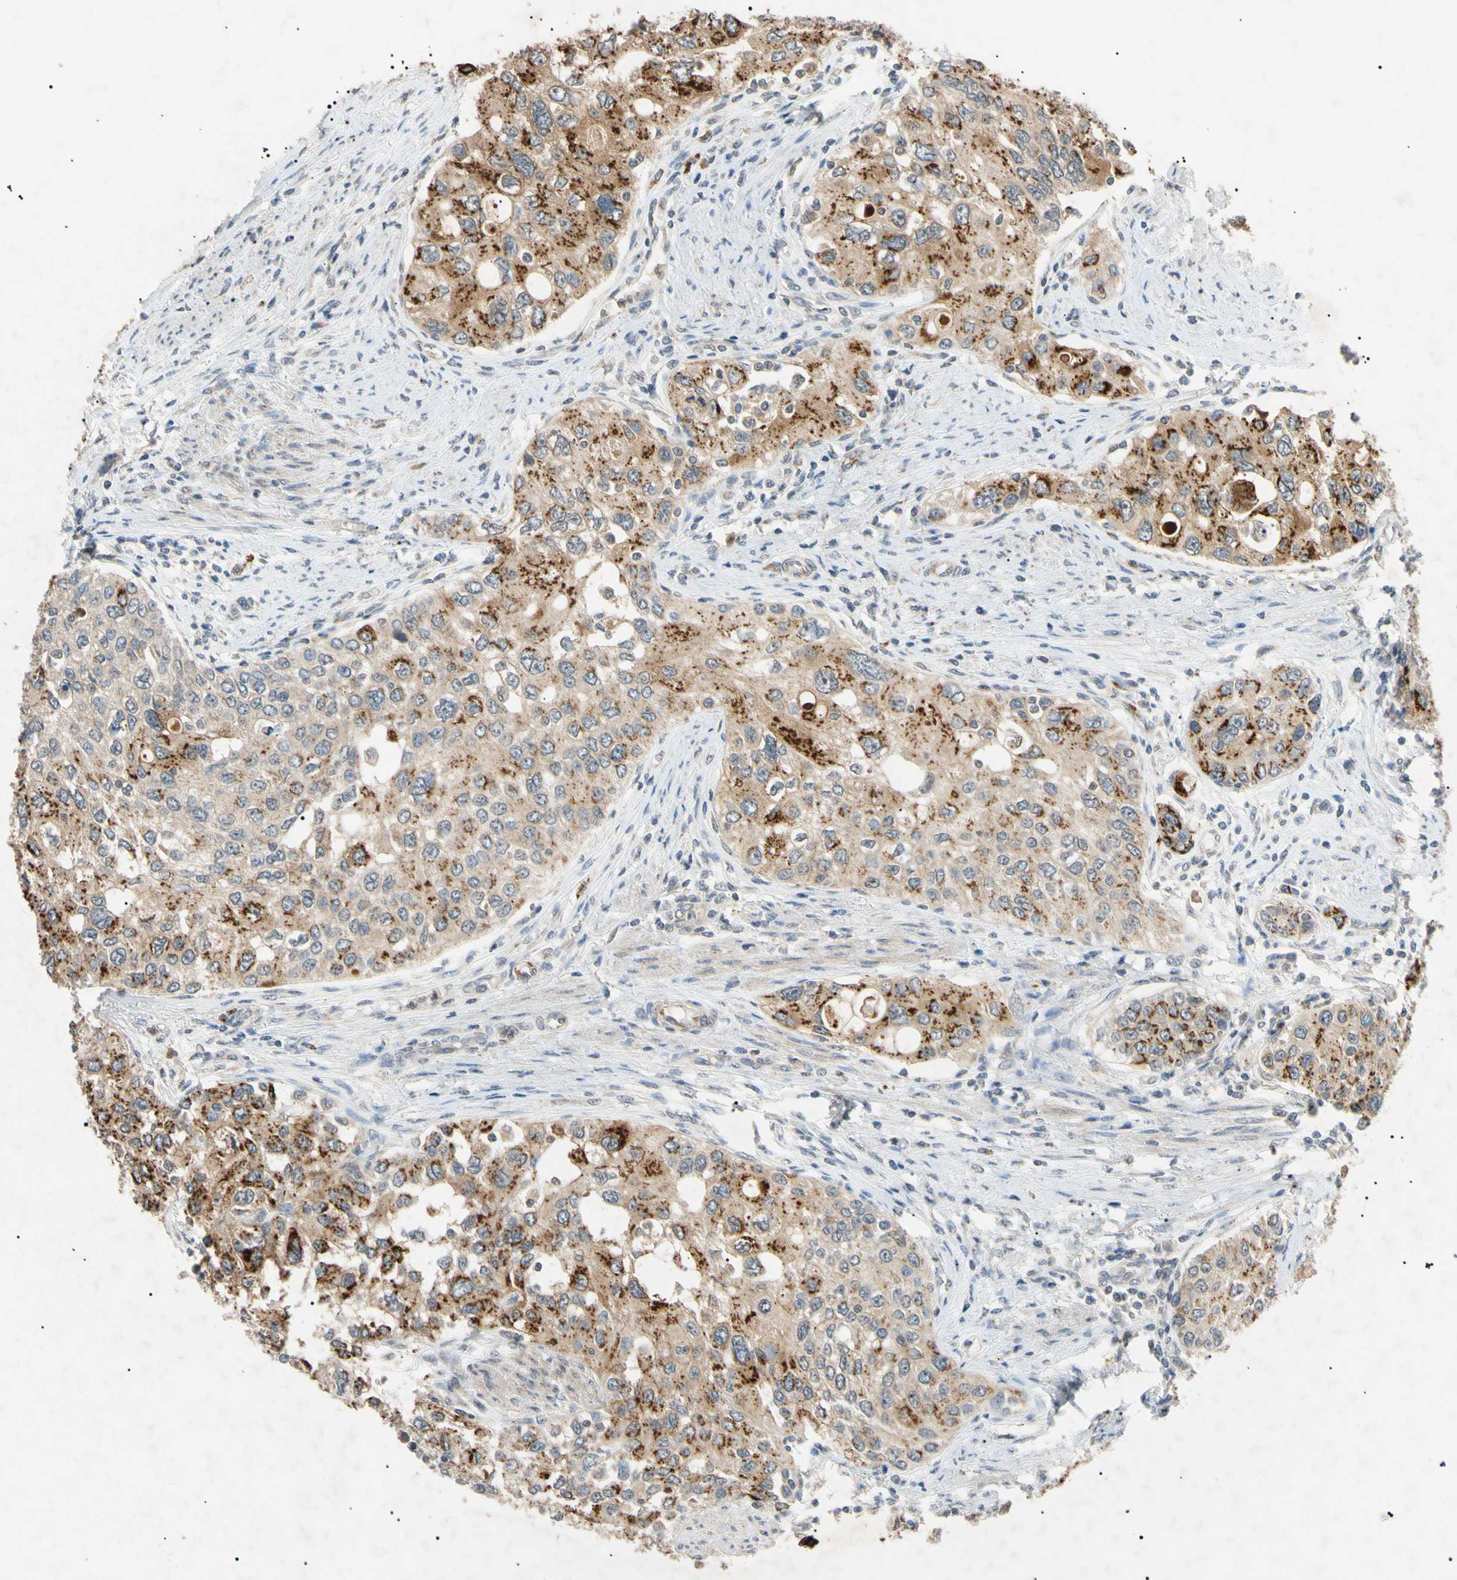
{"staining": {"intensity": "strong", "quantity": ">75%", "location": "cytoplasmic/membranous"}, "tissue": "urothelial cancer", "cell_type": "Tumor cells", "image_type": "cancer", "snomed": [{"axis": "morphology", "description": "Urothelial carcinoma, High grade"}, {"axis": "topography", "description": "Urinary bladder"}], "caption": "A micrograph of urothelial carcinoma (high-grade) stained for a protein reveals strong cytoplasmic/membranous brown staining in tumor cells. The staining is performed using DAB (3,3'-diaminobenzidine) brown chromogen to label protein expression. The nuclei are counter-stained blue using hematoxylin.", "gene": "TUBB4A", "patient": {"sex": "female", "age": 56}}